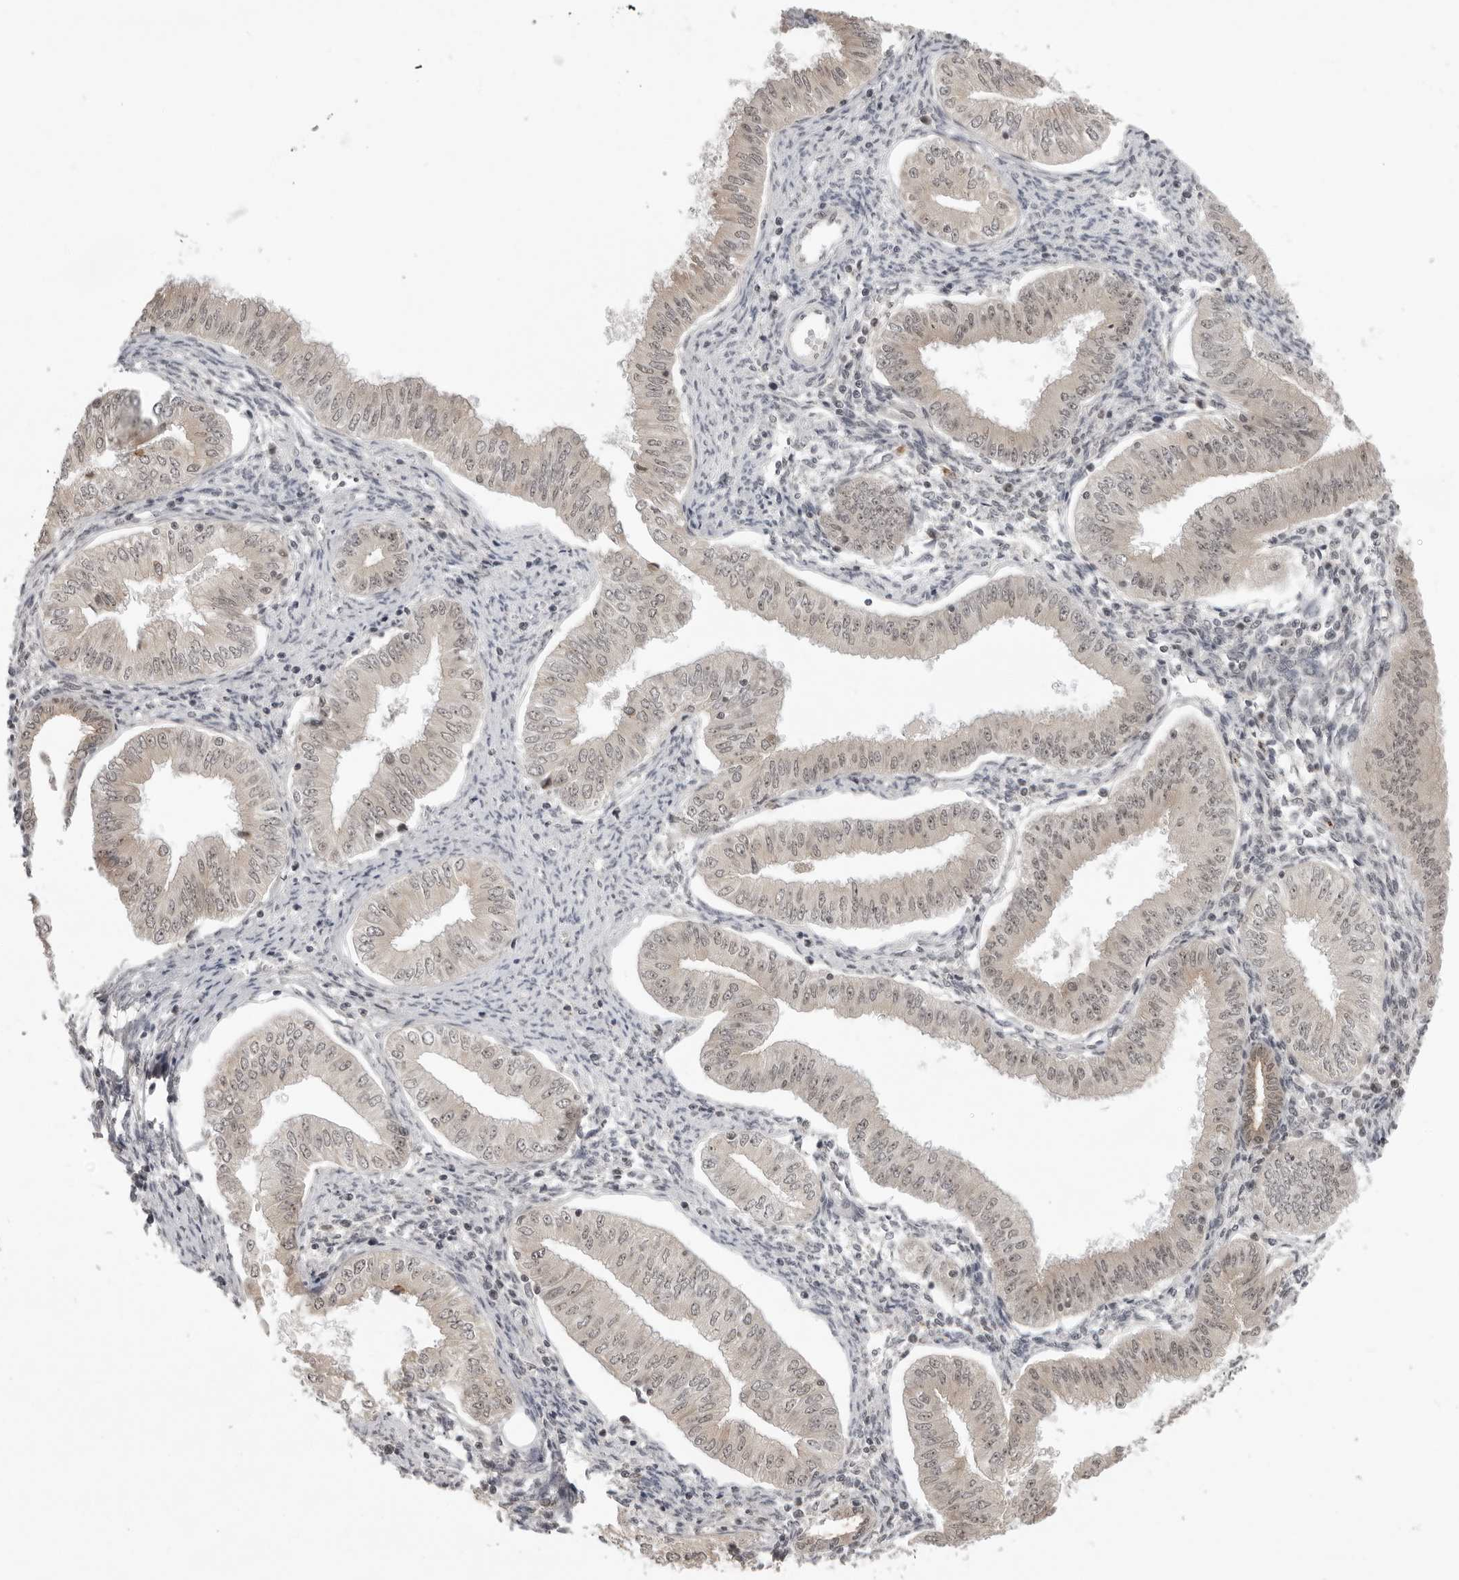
{"staining": {"intensity": "weak", "quantity": "25%-75%", "location": "cytoplasmic/membranous,nuclear"}, "tissue": "endometrial cancer", "cell_type": "Tumor cells", "image_type": "cancer", "snomed": [{"axis": "morphology", "description": "Normal tissue, NOS"}, {"axis": "morphology", "description": "Adenocarcinoma, NOS"}, {"axis": "topography", "description": "Endometrium"}], "caption": "IHC image of neoplastic tissue: endometrial cancer (adenocarcinoma) stained using IHC shows low levels of weak protein expression localized specifically in the cytoplasmic/membranous and nuclear of tumor cells, appearing as a cytoplasmic/membranous and nuclear brown color.", "gene": "EXOSC10", "patient": {"sex": "female", "age": 53}}